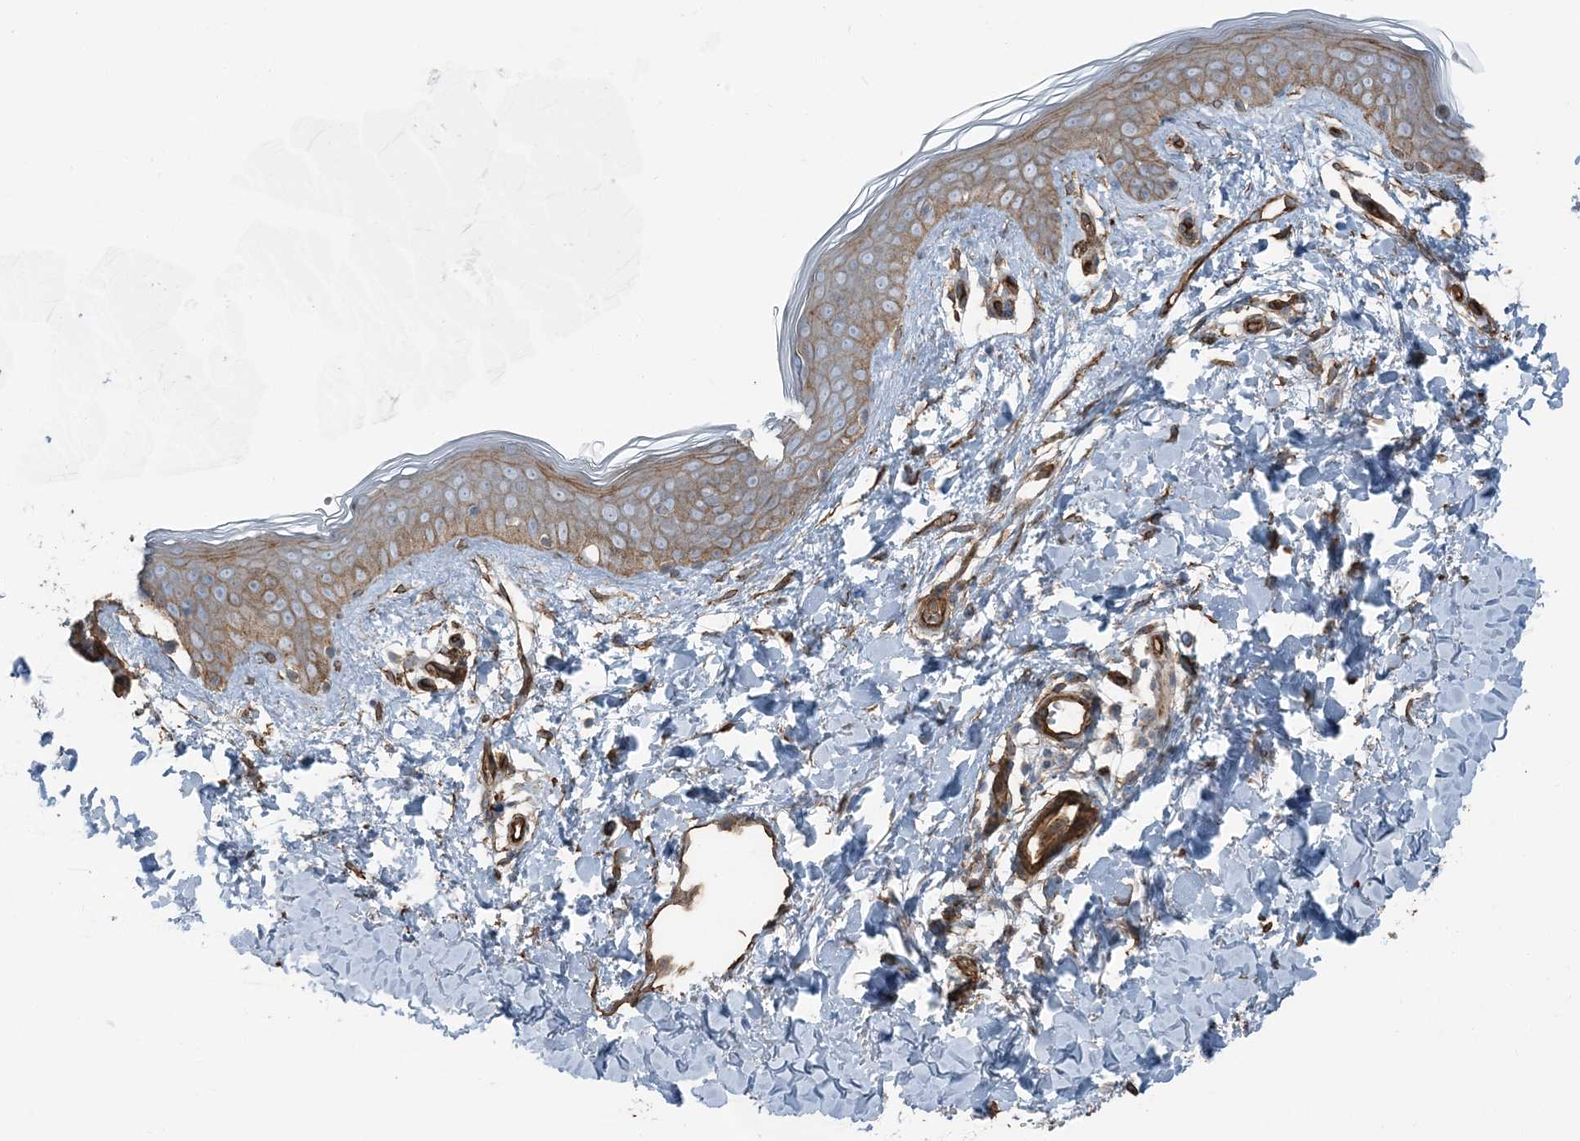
{"staining": {"intensity": "moderate", "quantity": "25%-75%", "location": "nuclear"}, "tissue": "skin", "cell_type": "Fibroblasts", "image_type": "normal", "snomed": [{"axis": "morphology", "description": "Normal tissue, NOS"}, {"axis": "topography", "description": "Skin"}], "caption": "A medium amount of moderate nuclear staining is appreciated in approximately 25%-75% of fibroblasts in unremarkable skin.", "gene": "ZFP90", "patient": {"sex": "female", "age": 46}}